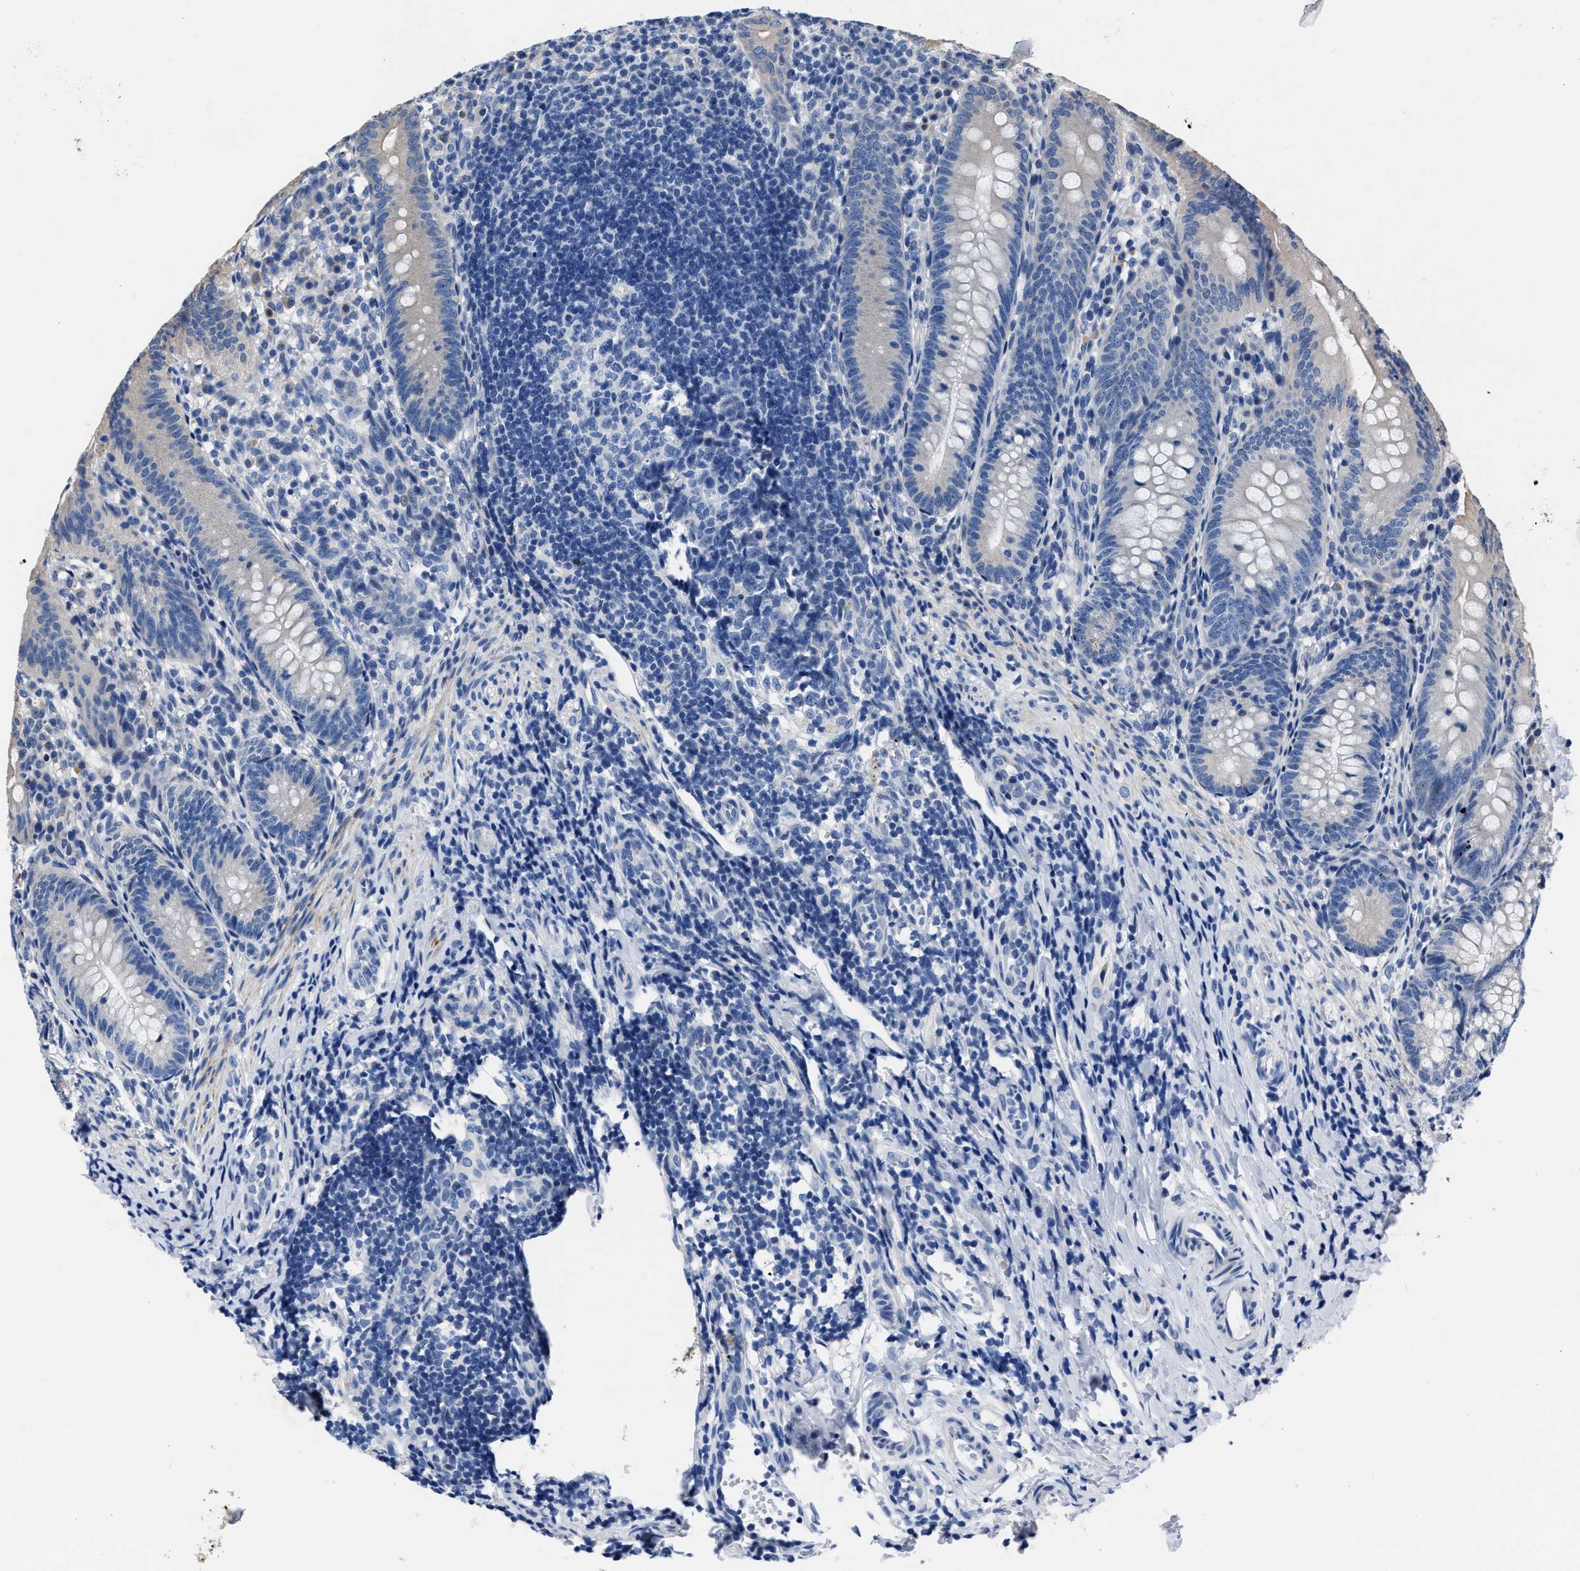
{"staining": {"intensity": "negative", "quantity": "none", "location": "none"}, "tissue": "appendix", "cell_type": "Glandular cells", "image_type": "normal", "snomed": [{"axis": "morphology", "description": "Normal tissue, NOS"}, {"axis": "topography", "description": "Appendix"}], "caption": "Glandular cells show no significant expression in benign appendix.", "gene": "MOV10L1", "patient": {"sex": "male", "age": 1}}